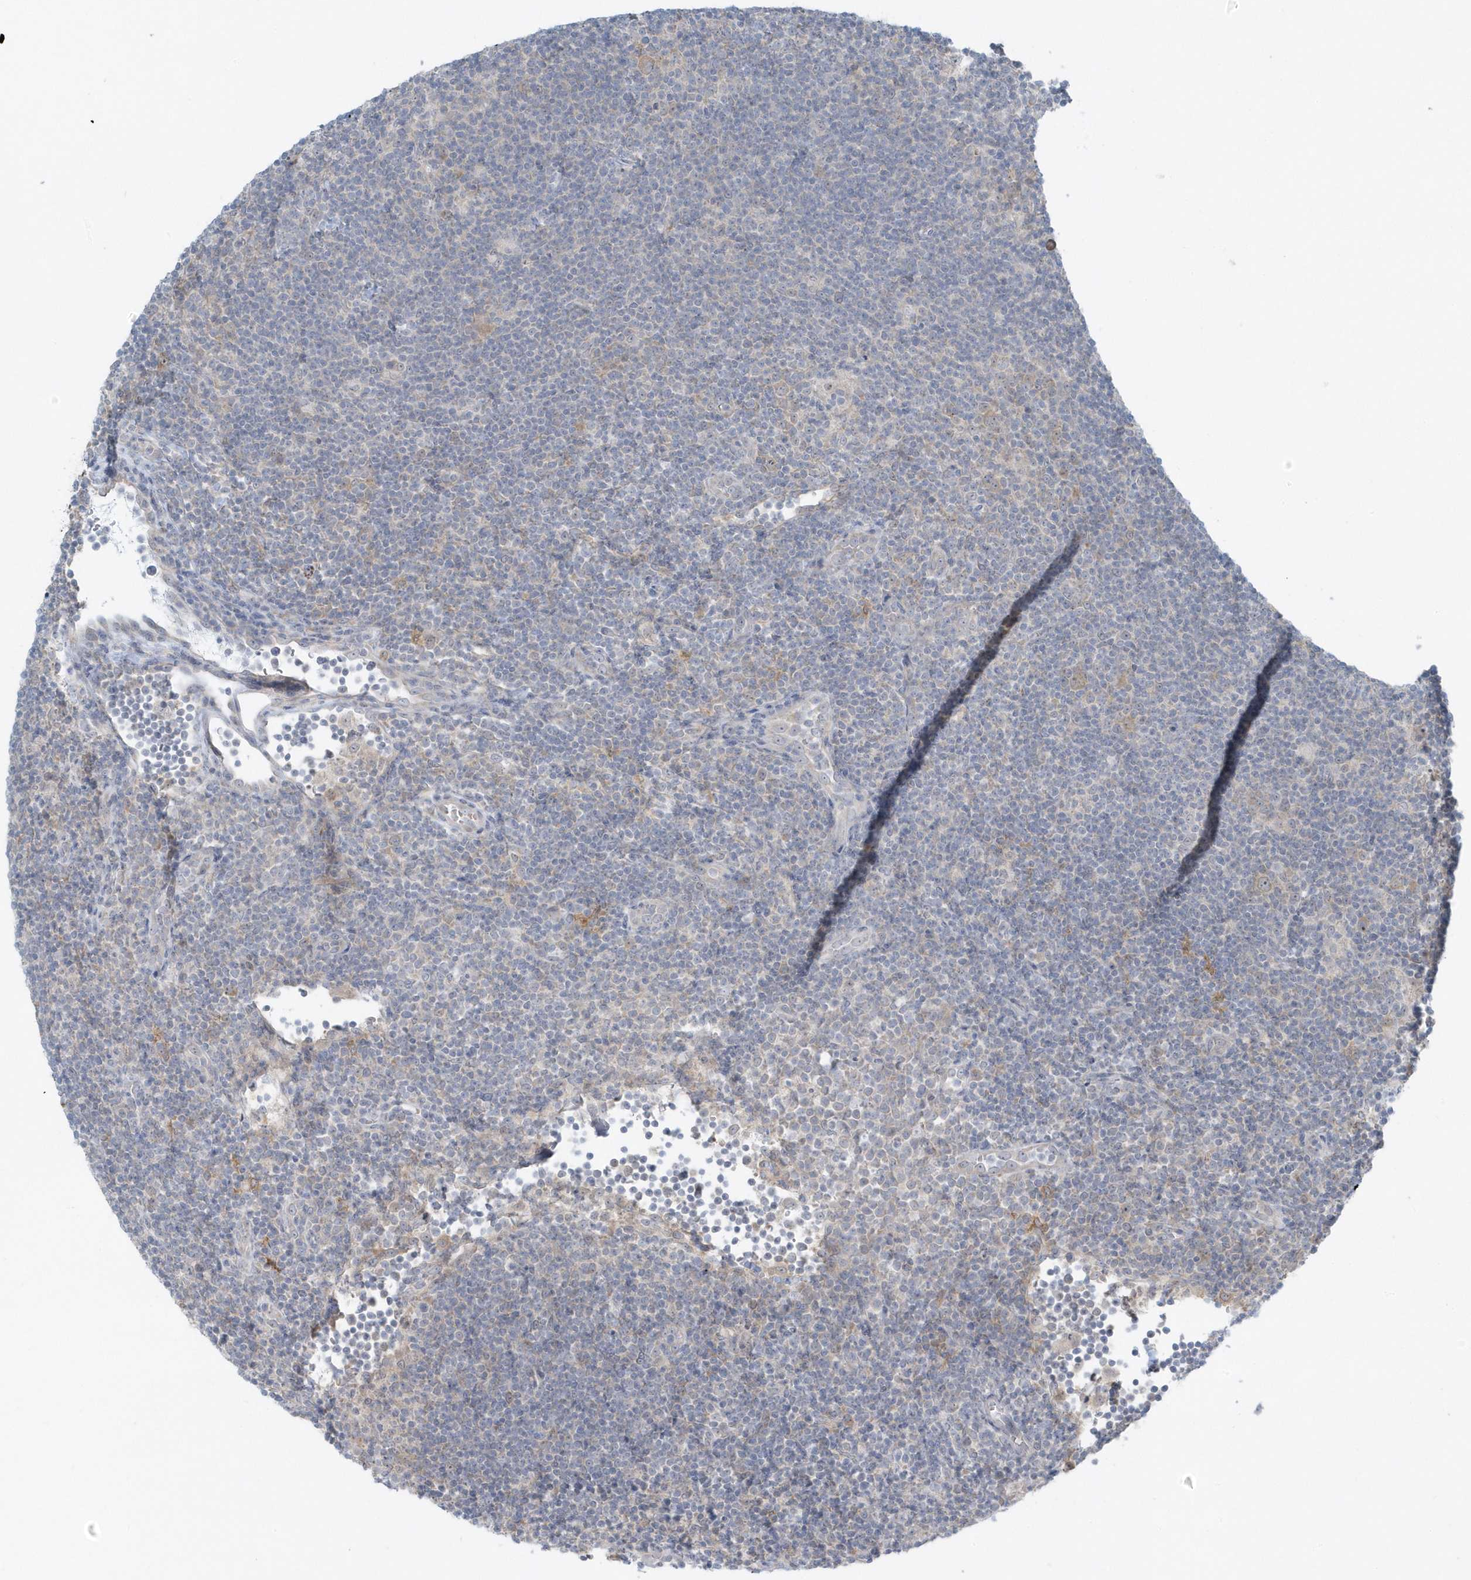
{"staining": {"intensity": "weak", "quantity": "25%-75%", "location": "cytoplasmic/membranous"}, "tissue": "lymphoma", "cell_type": "Tumor cells", "image_type": "cancer", "snomed": [{"axis": "morphology", "description": "Hodgkin's disease, NOS"}, {"axis": "topography", "description": "Lymph node"}], "caption": "About 25%-75% of tumor cells in human Hodgkin's disease show weak cytoplasmic/membranous protein staining as visualized by brown immunohistochemical staining.", "gene": "SCN3A", "patient": {"sex": "female", "age": 57}}